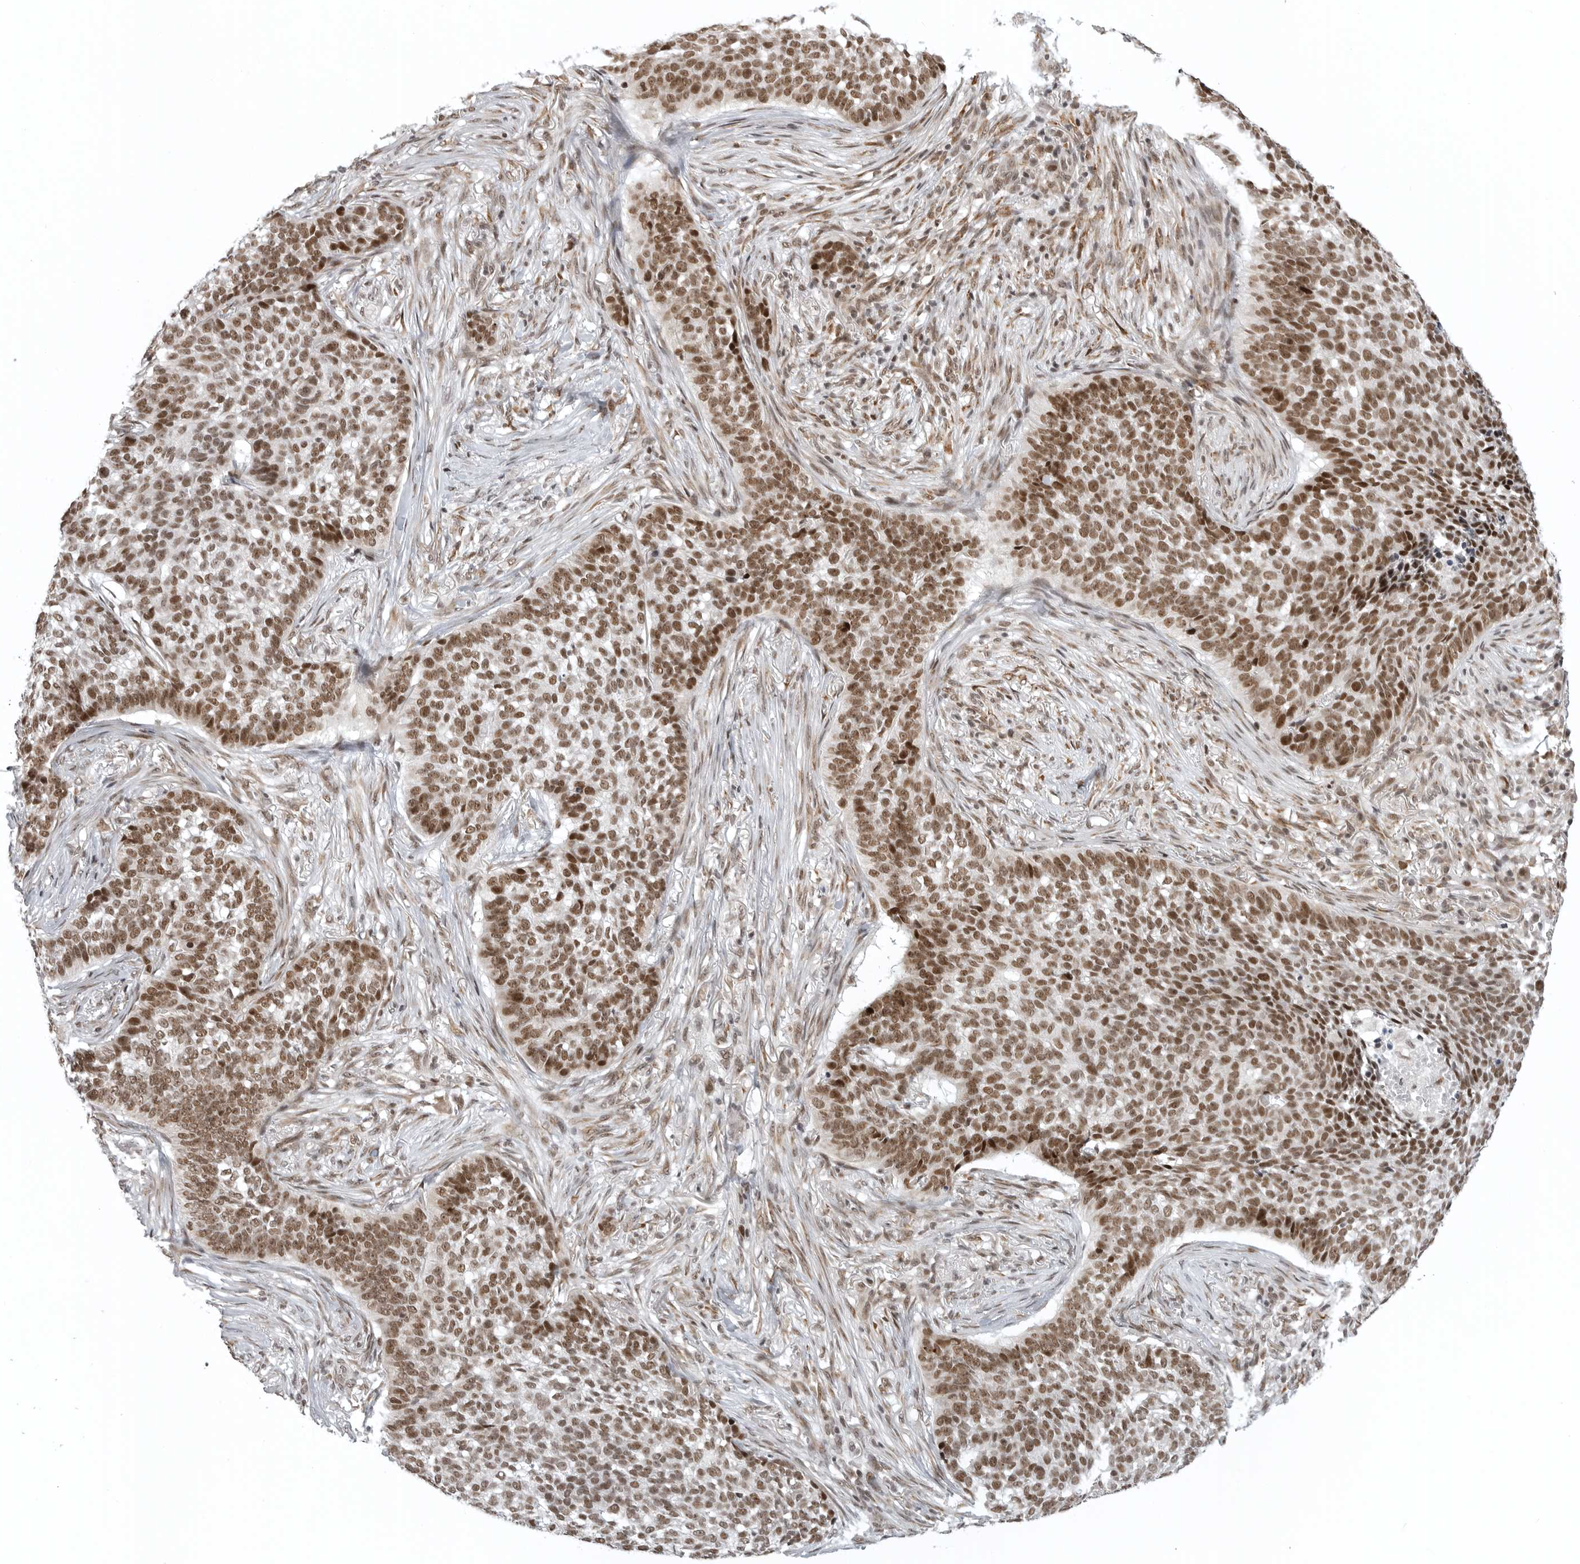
{"staining": {"intensity": "moderate", "quantity": ">75%", "location": "nuclear"}, "tissue": "skin cancer", "cell_type": "Tumor cells", "image_type": "cancer", "snomed": [{"axis": "morphology", "description": "Basal cell carcinoma"}, {"axis": "topography", "description": "Skin"}], "caption": "Skin basal cell carcinoma stained with immunohistochemistry (IHC) exhibits moderate nuclear positivity in approximately >75% of tumor cells.", "gene": "PRDM10", "patient": {"sex": "male", "age": 85}}